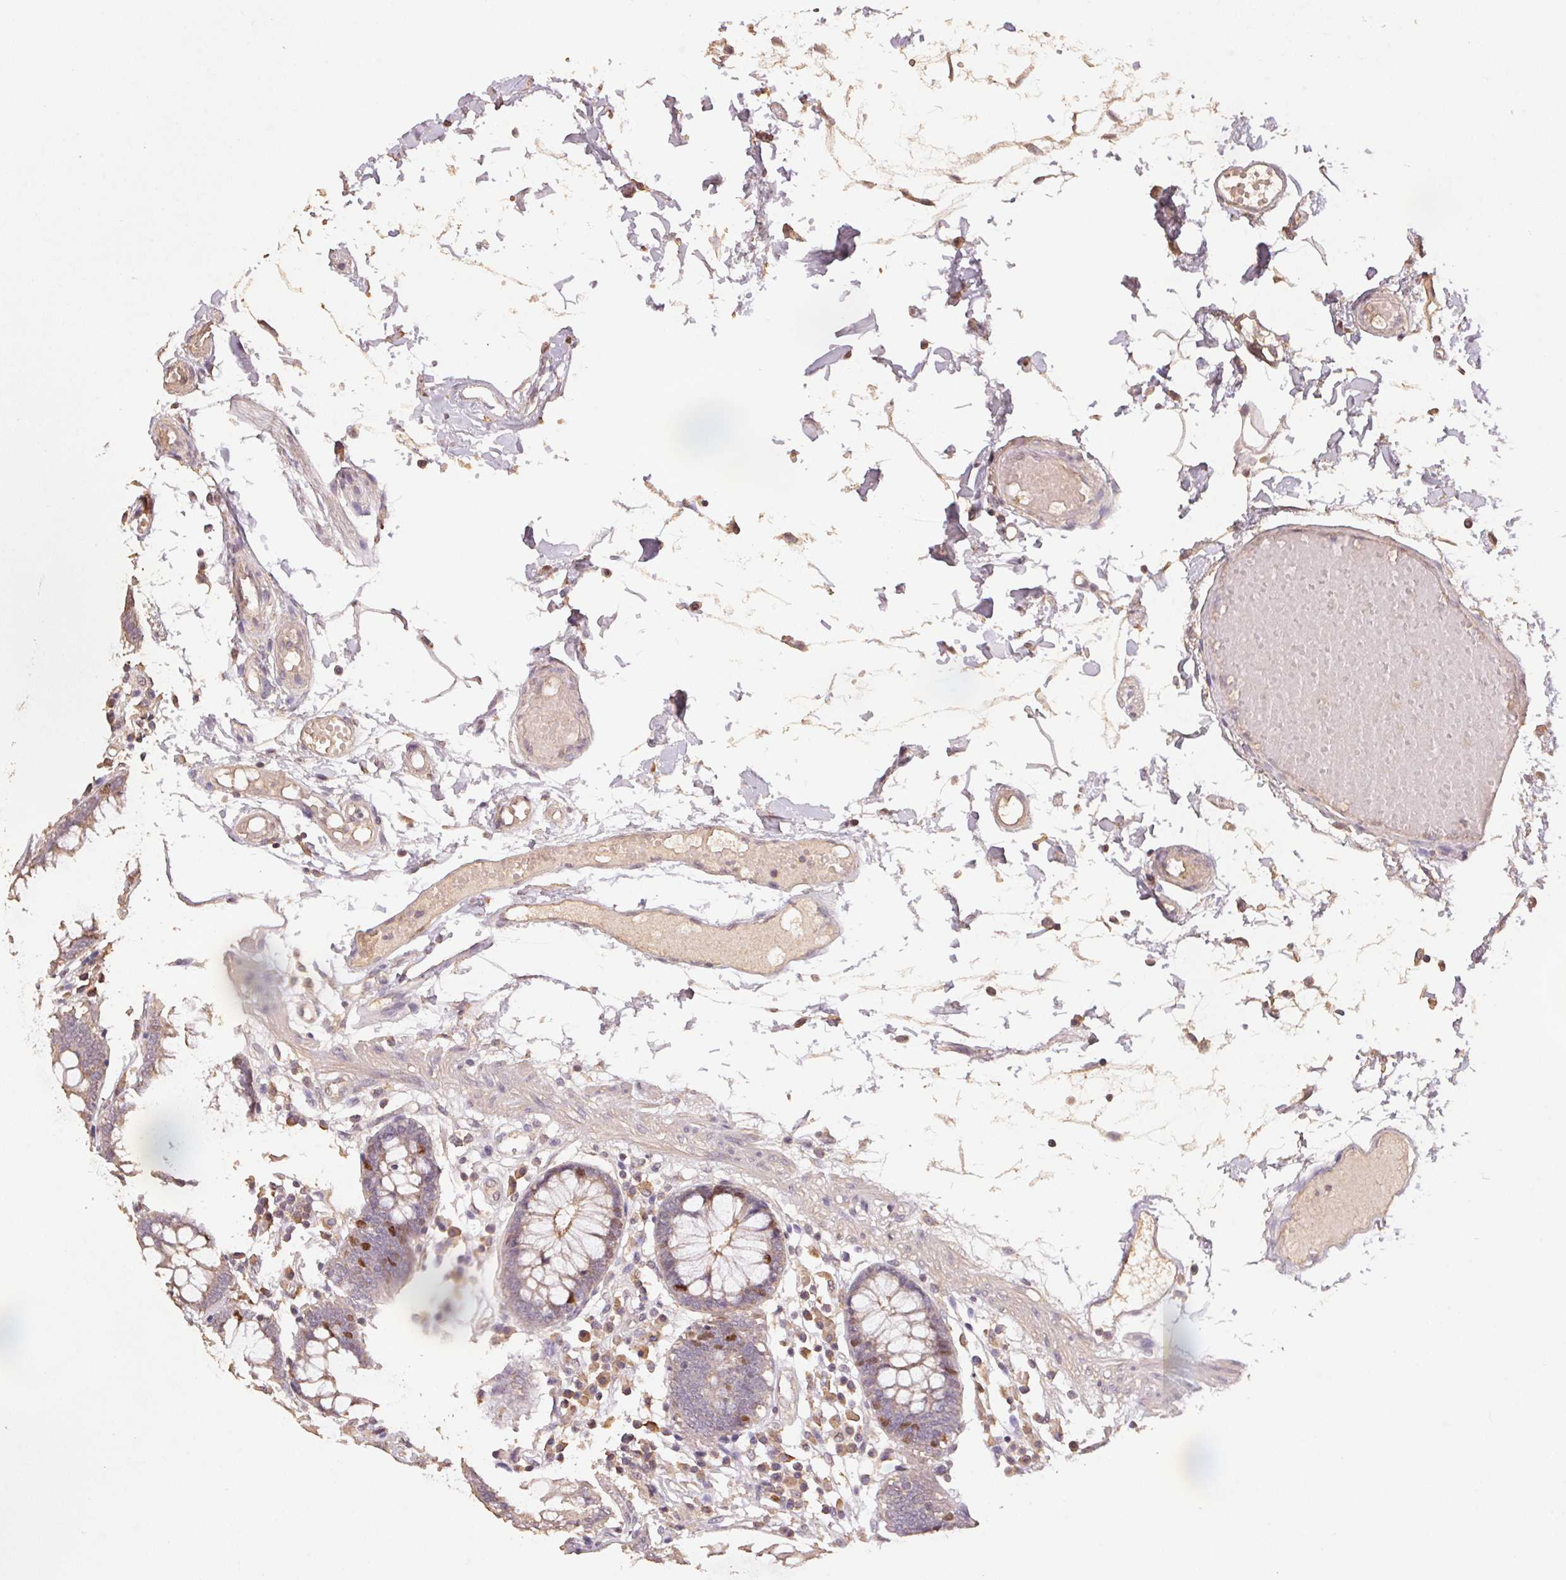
{"staining": {"intensity": "negative", "quantity": "none", "location": "none"}, "tissue": "colon", "cell_type": "Endothelial cells", "image_type": "normal", "snomed": [{"axis": "morphology", "description": "Normal tissue, NOS"}, {"axis": "morphology", "description": "Adenocarcinoma, NOS"}, {"axis": "topography", "description": "Colon"}], "caption": "Endothelial cells are negative for protein expression in benign human colon. Nuclei are stained in blue.", "gene": "CENPF", "patient": {"sex": "male", "age": 83}}